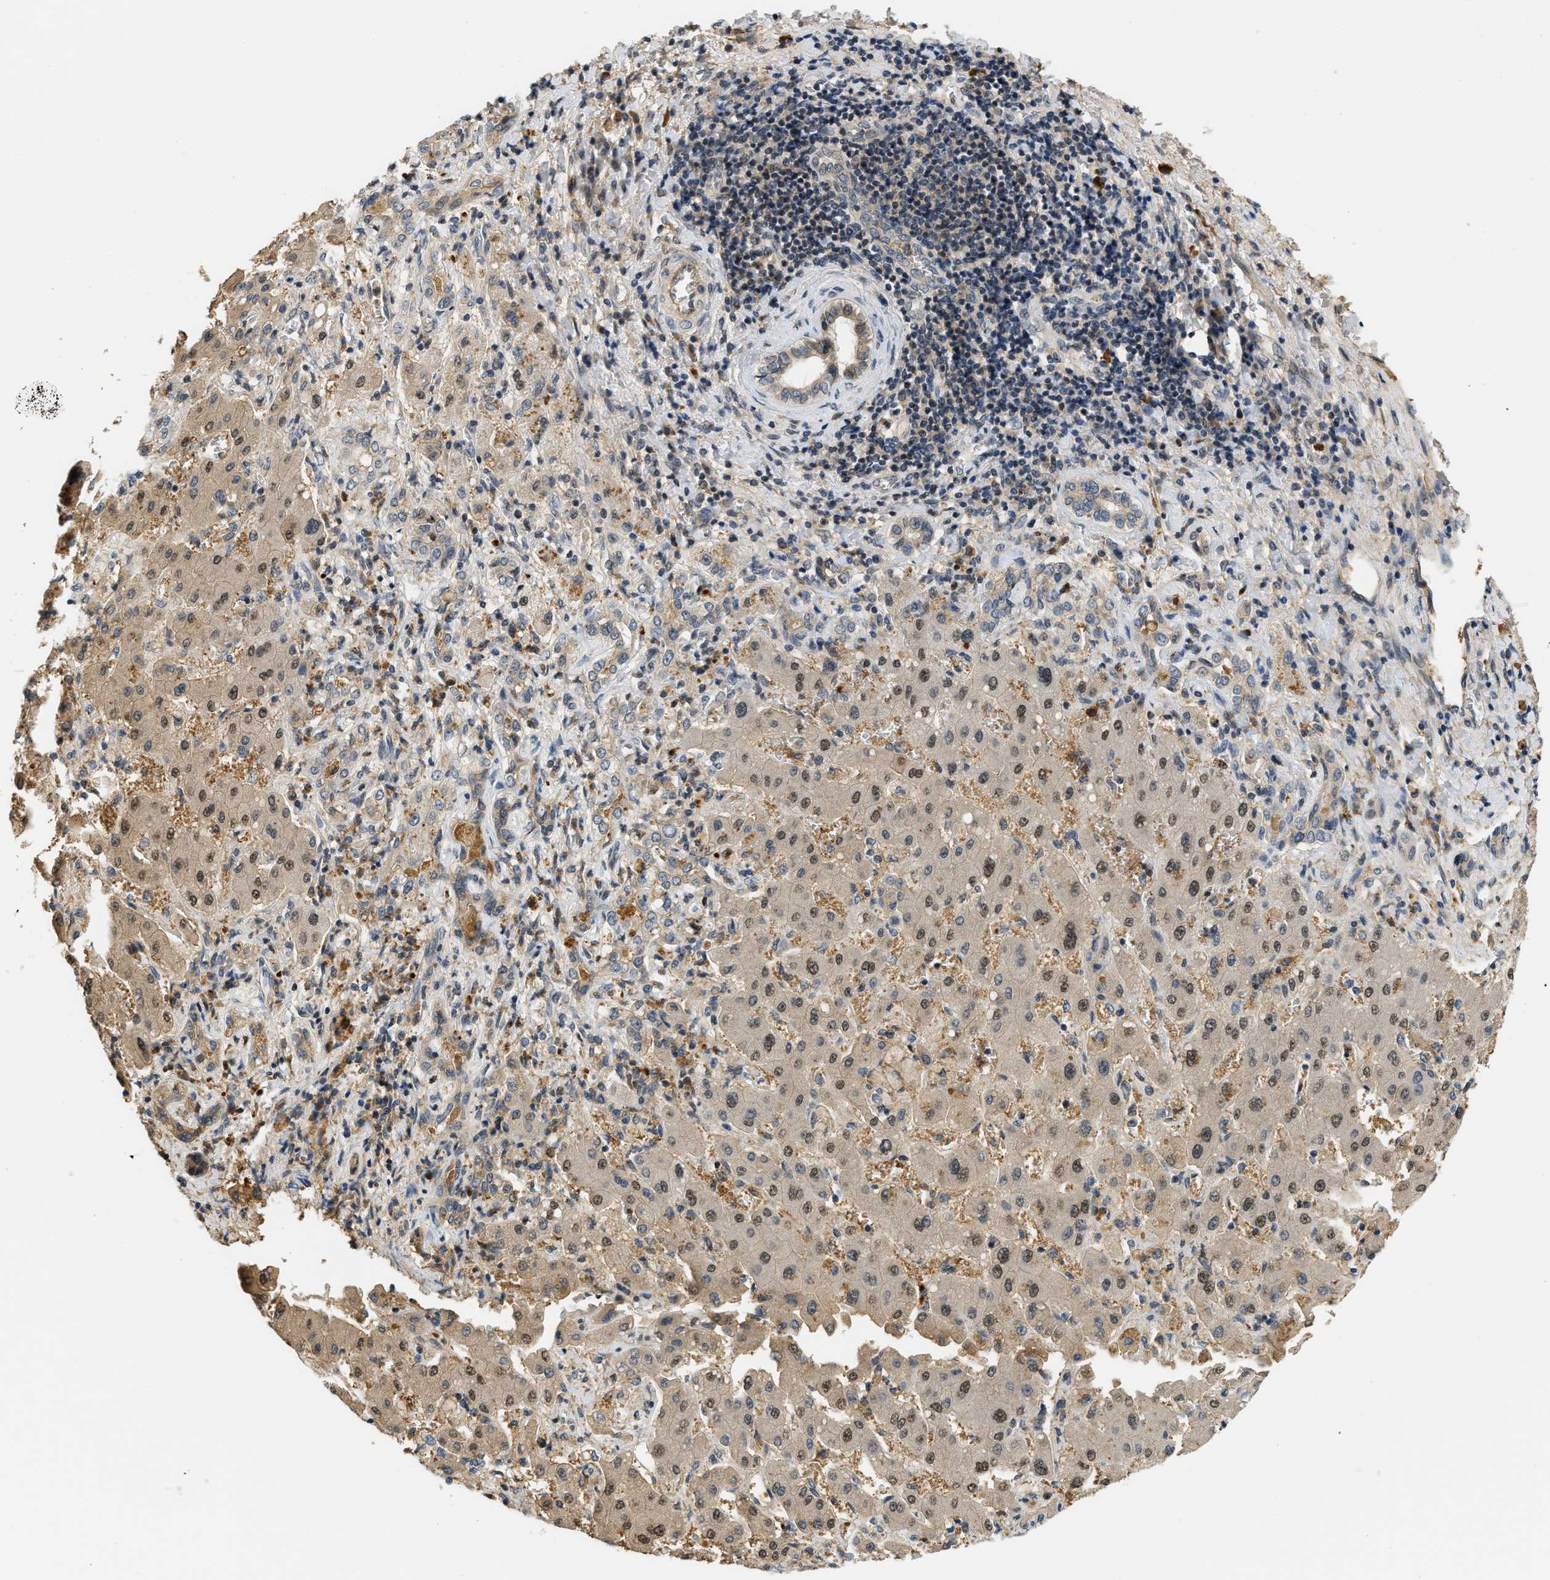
{"staining": {"intensity": "moderate", "quantity": ">75%", "location": "cytoplasmic/membranous,nuclear"}, "tissue": "liver cancer", "cell_type": "Tumor cells", "image_type": "cancer", "snomed": [{"axis": "morphology", "description": "Cholangiocarcinoma"}, {"axis": "topography", "description": "Liver"}], "caption": "Approximately >75% of tumor cells in liver cholangiocarcinoma show moderate cytoplasmic/membranous and nuclear protein staining as visualized by brown immunohistochemical staining.", "gene": "KMT2A", "patient": {"sex": "male", "age": 50}}